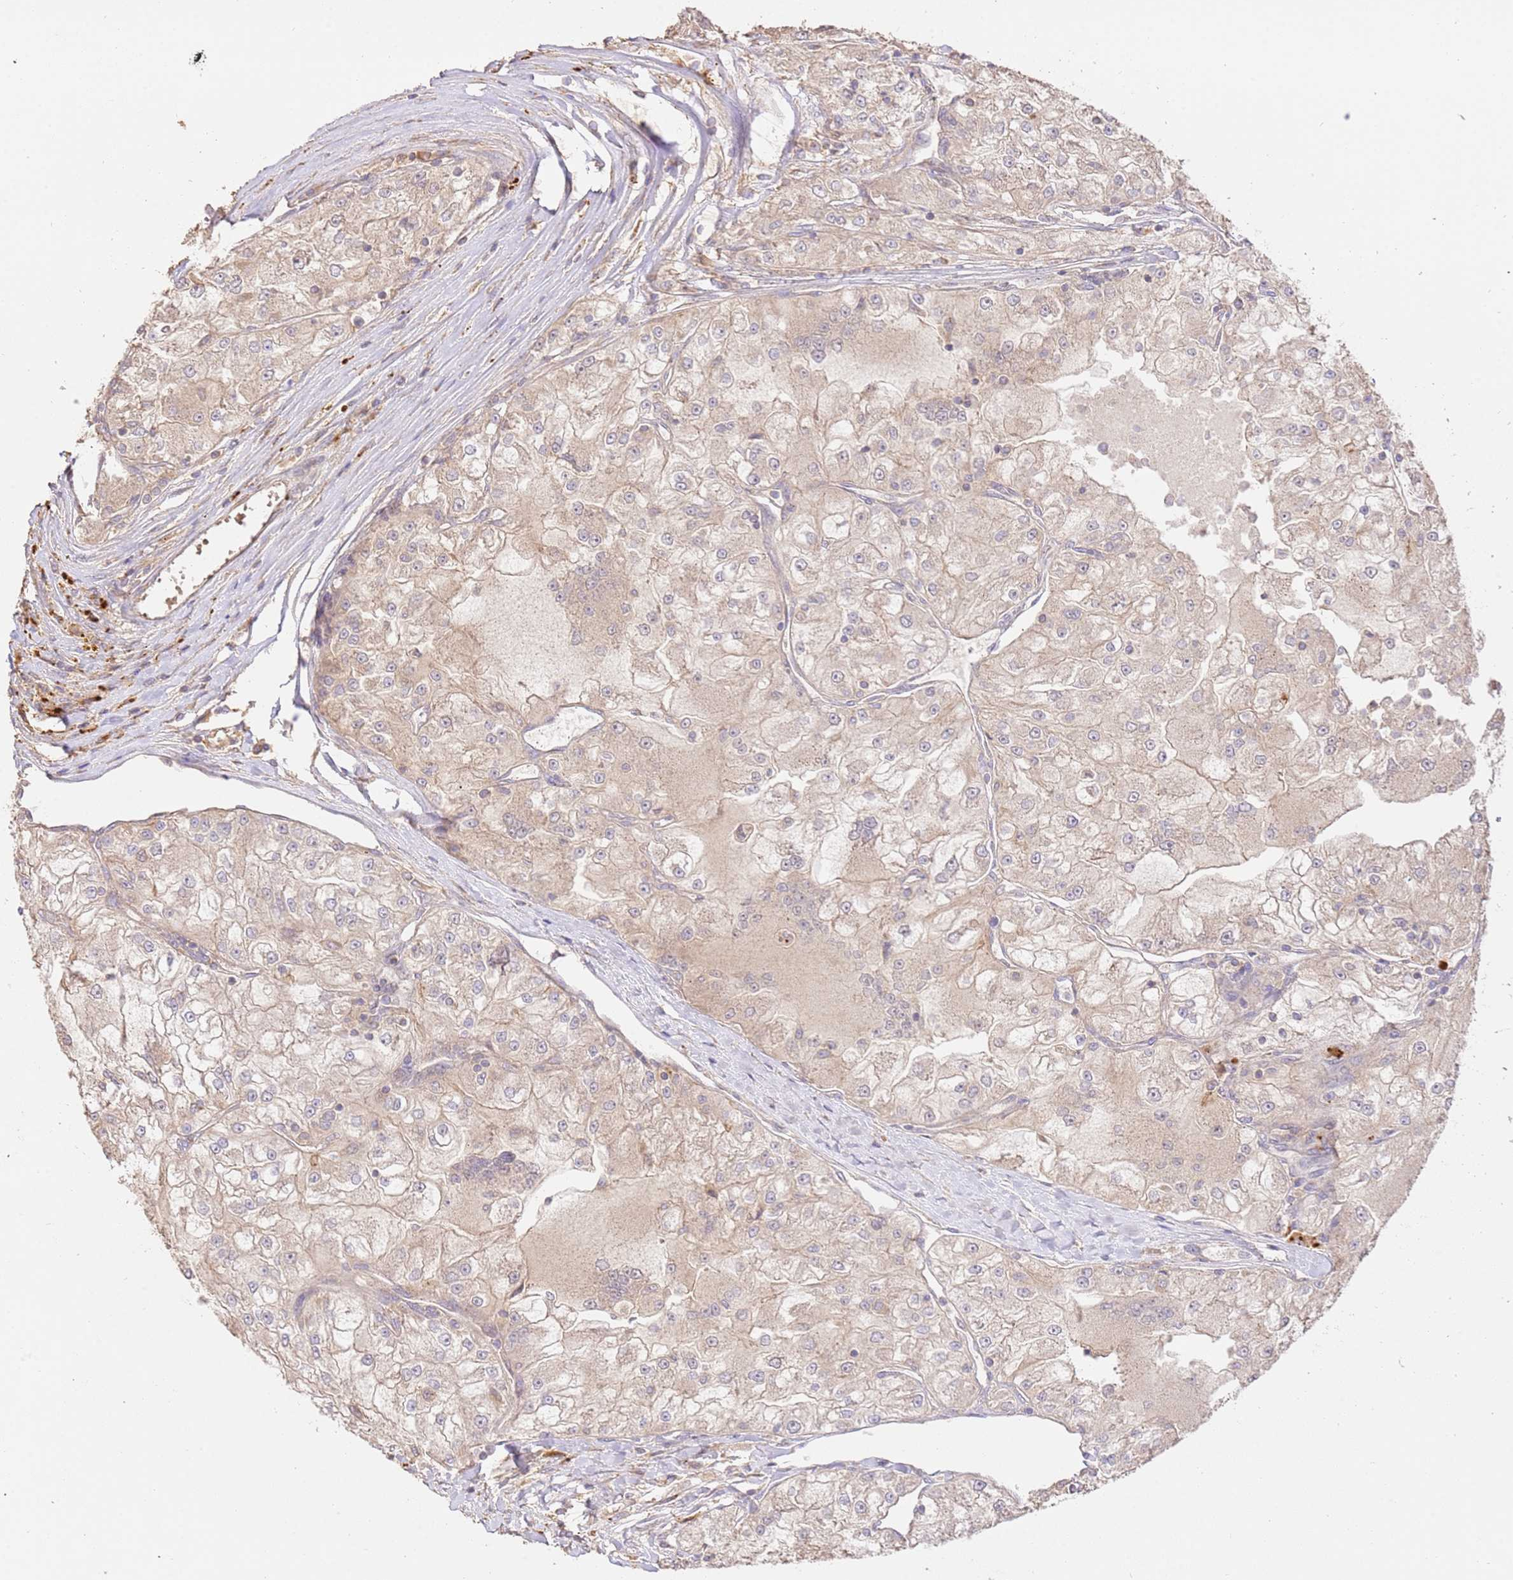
{"staining": {"intensity": "weak", "quantity": "<25%", "location": "cytoplasmic/membranous"}, "tissue": "renal cancer", "cell_type": "Tumor cells", "image_type": "cancer", "snomed": [{"axis": "morphology", "description": "Adenocarcinoma, NOS"}, {"axis": "topography", "description": "Kidney"}], "caption": "The immunohistochemistry (IHC) image has no significant expression in tumor cells of renal adenocarcinoma tissue.", "gene": "CEP55", "patient": {"sex": "female", "age": 72}}